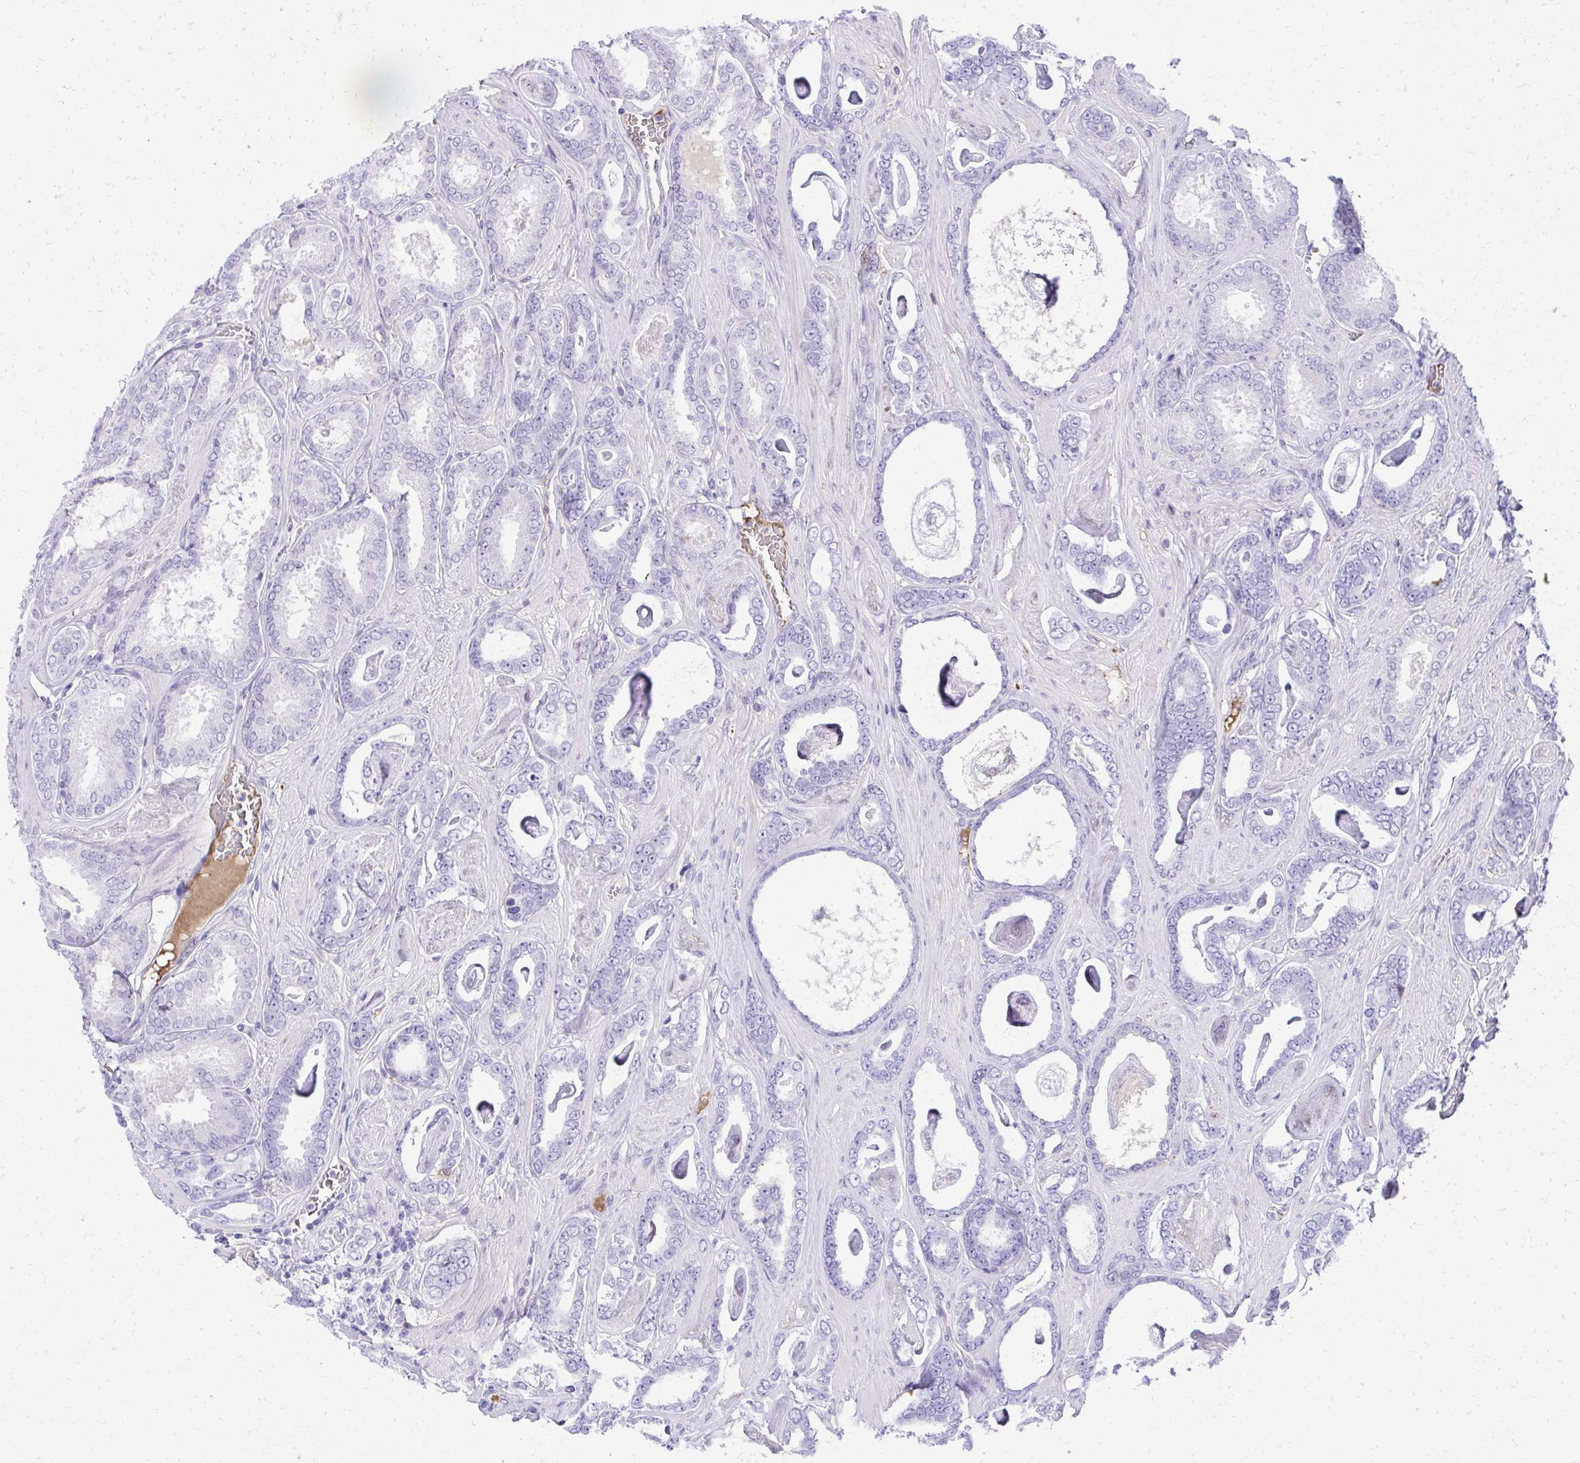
{"staining": {"intensity": "negative", "quantity": "none", "location": "none"}, "tissue": "prostate cancer", "cell_type": "Tumor cells", "image_type": "cancer", "snomed": [{"axis": "morphology", "description": "Adenocarcinoma, High grade"}, {"axis": "topography", "description": "Prostate"}], "caption": "This micrograph is of prostate cancer (high-grade adenocarcinoma) stained with immunohistochemistry to label a protein in brown with the nuclei are counter-stained blue. There is no staining in tumor cells.", "gene": "PITPNM3", "patient": {"sex": "male", "age": 63}}